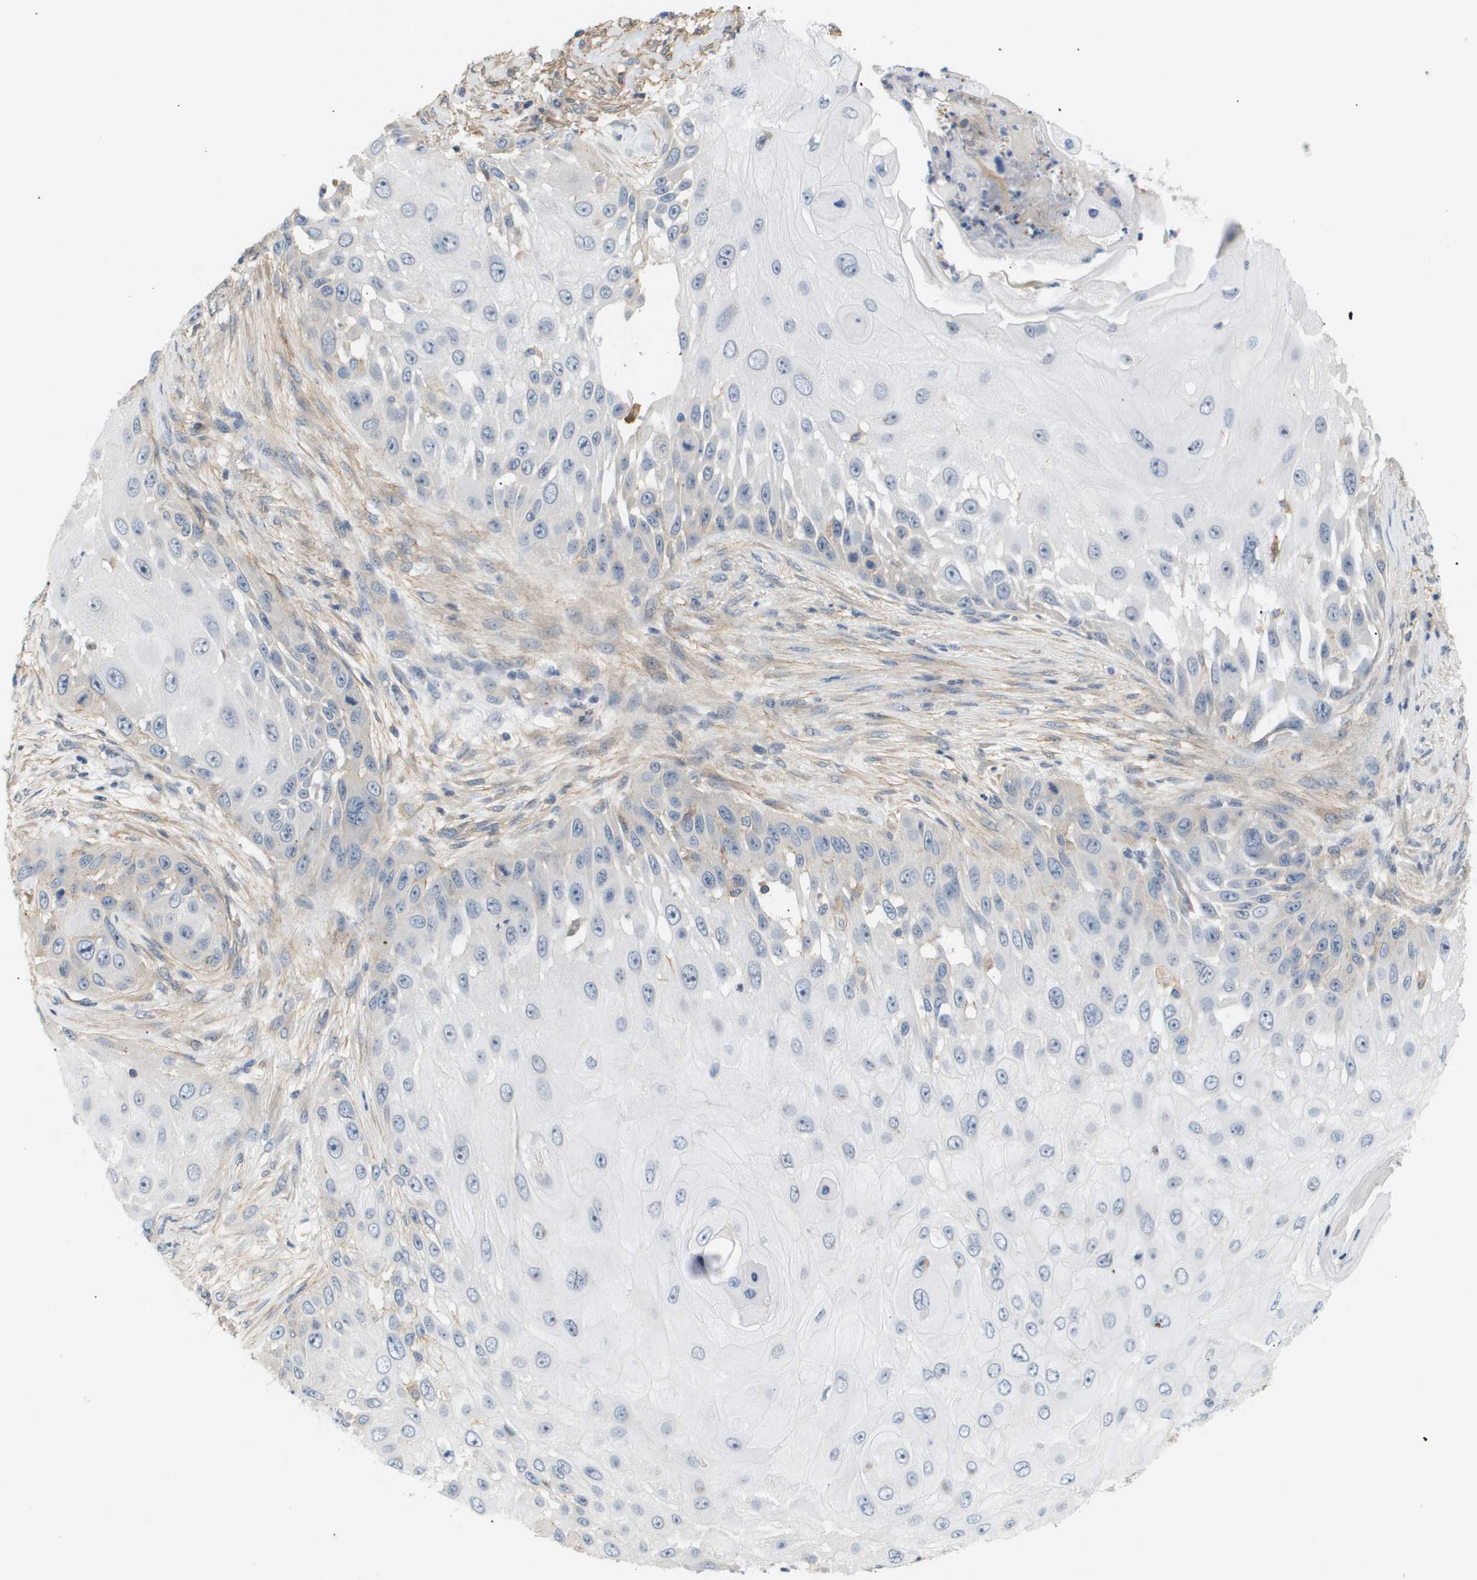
{"staining": {"intensity": "negative", "quantity": "none", "location": "none"}, "tissue": "skin cancer", "cell_type": "Tumor cells", "image_type": "cancer", "snomed": [{"axis": "morphology", "description": "Squamous cell carcinoma, NOS"}, {"axis": "topography", "description": "Skin"}], "caption": "This is a histopathology image of IHC staining of skin squamous cell carcinoma, which shows no staining in tumor cells.", "gene": "CORO2B", "patient": {"sex": "female", "age": 44}}